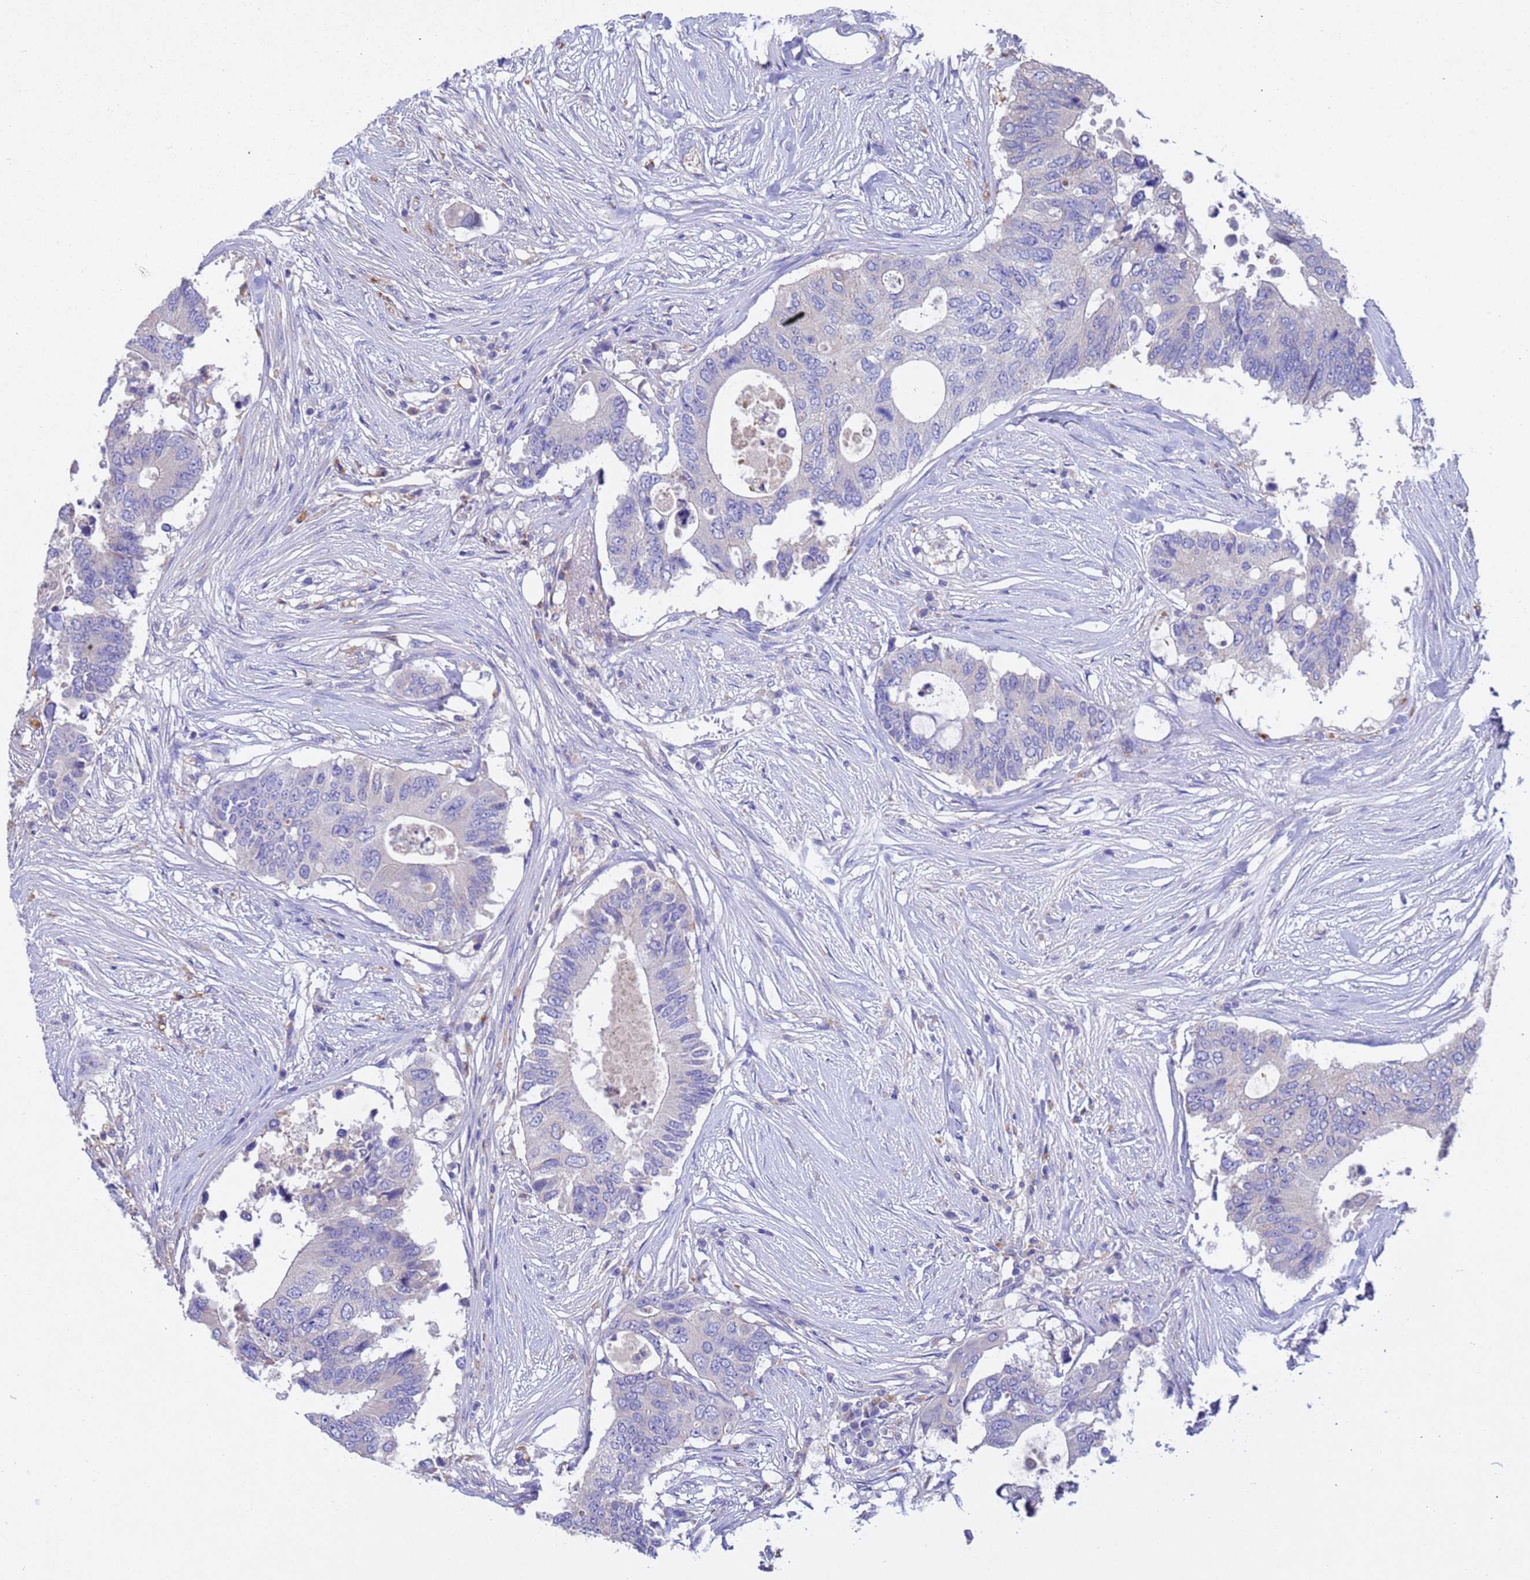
{"staining": {"intensity": "negative", "quantity": "none", "location": "none"}, "tissue": "colorectal cancer", "cell_type": "Tumor cells", "image_type": "cancer", "snomed": [{"axis": "morphology", "description": "Adenocarcinoma, NOS"}, {"axis": "topography", "description": "Colon"}], "caption": "The IHC image has no significant expression in tumor cells of colorectal cancer tissue.", "gene": "SRL", "patient": {"sex": "male", "age": 71}}